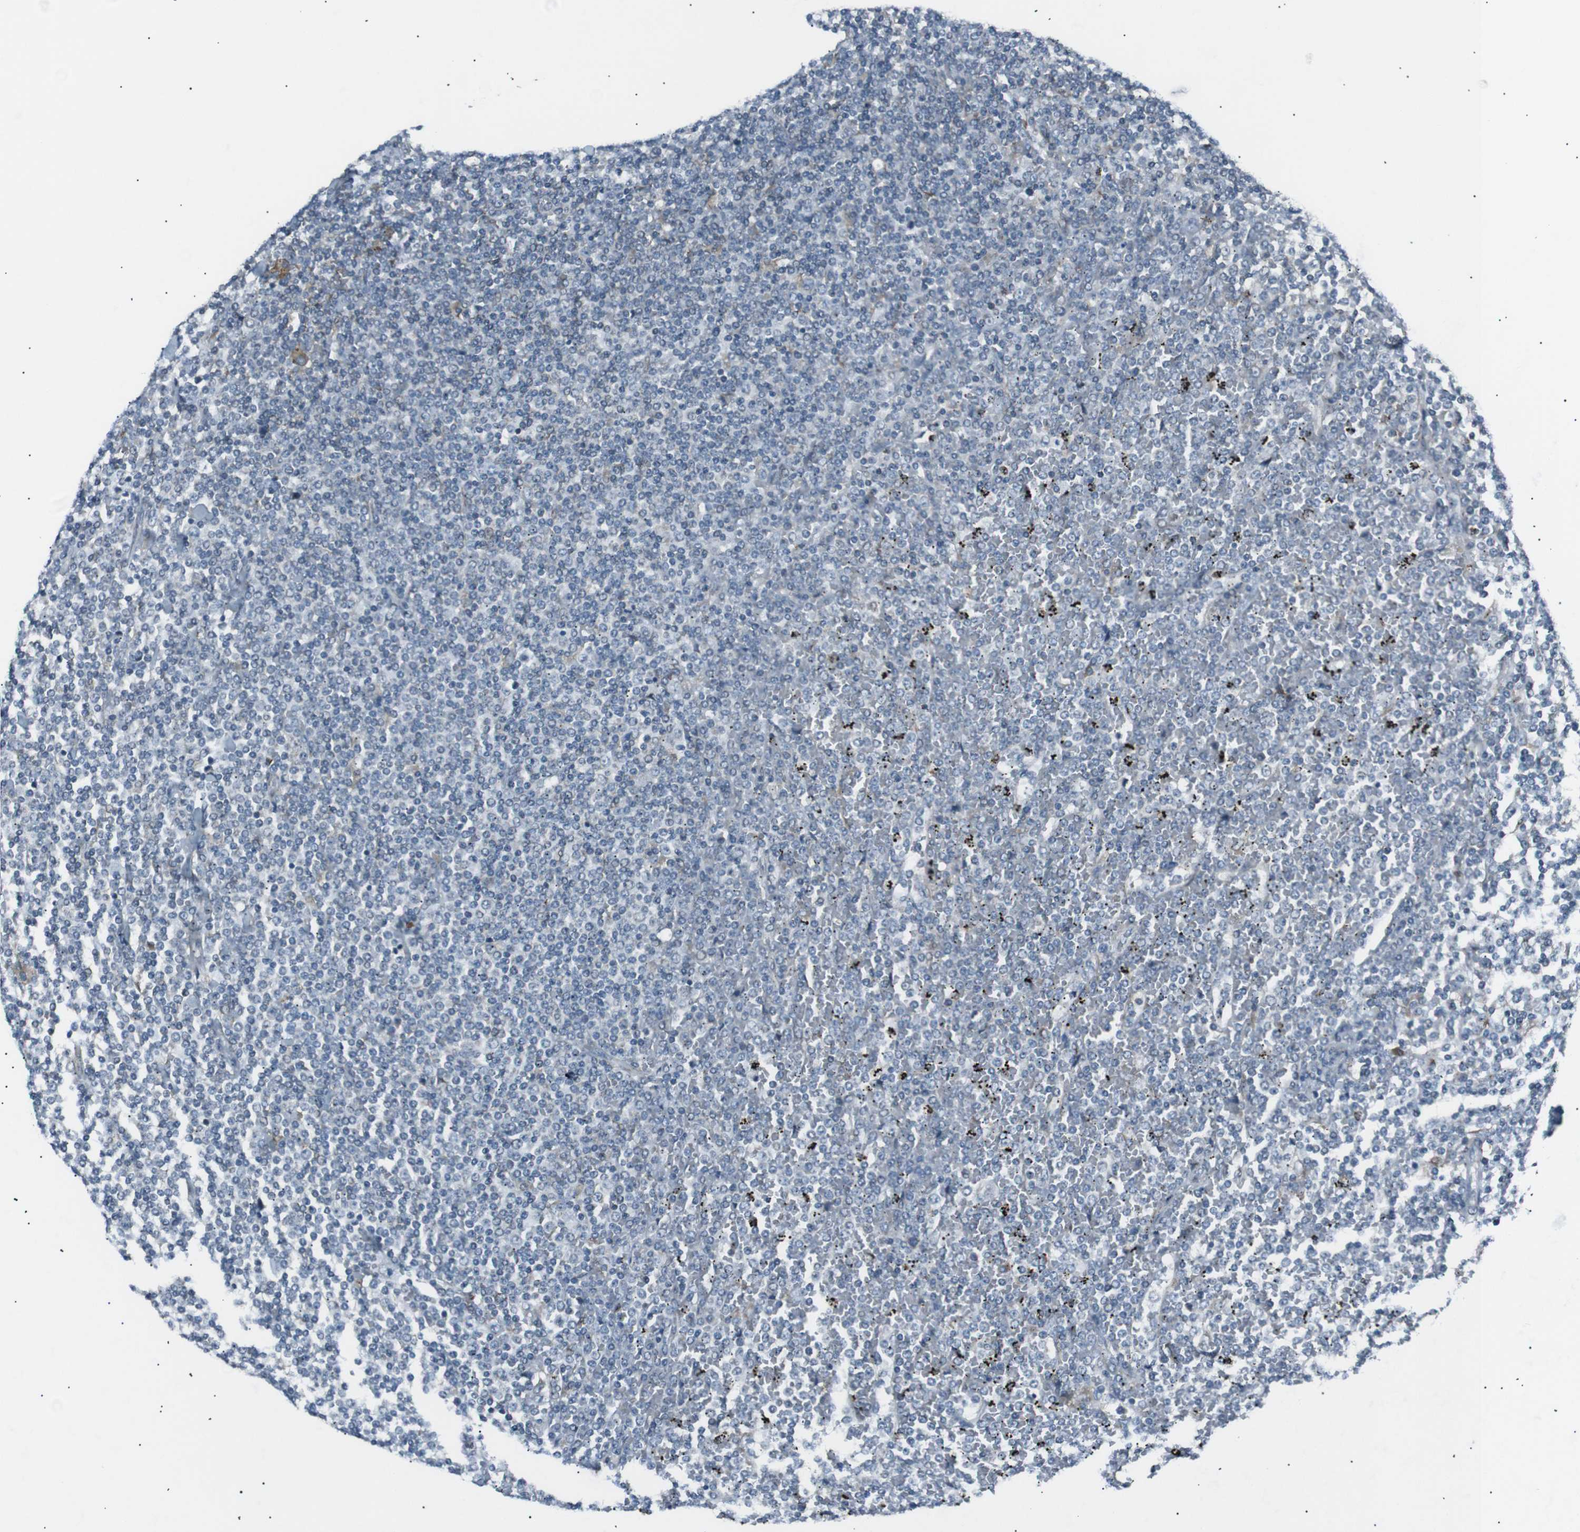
{"staining": {"intensity": "negative", "quantity": "none", "location": "none"}, "tissue": "lymphoma", "cell_type": "Tumor cells", "image_type": "cancer", "snomed": [{"axis": "morphology", "description": "Malignant lymphoma, non-Hodgkin's type, Low grade"}, {"axis": "topography", "description": "Spleen"}], "caption": "An image of lymphoma stained for a protein displays no brown staining in tumor cells.", "gene": "LNPK", "patient": {"sex": "female", "age": 19}}